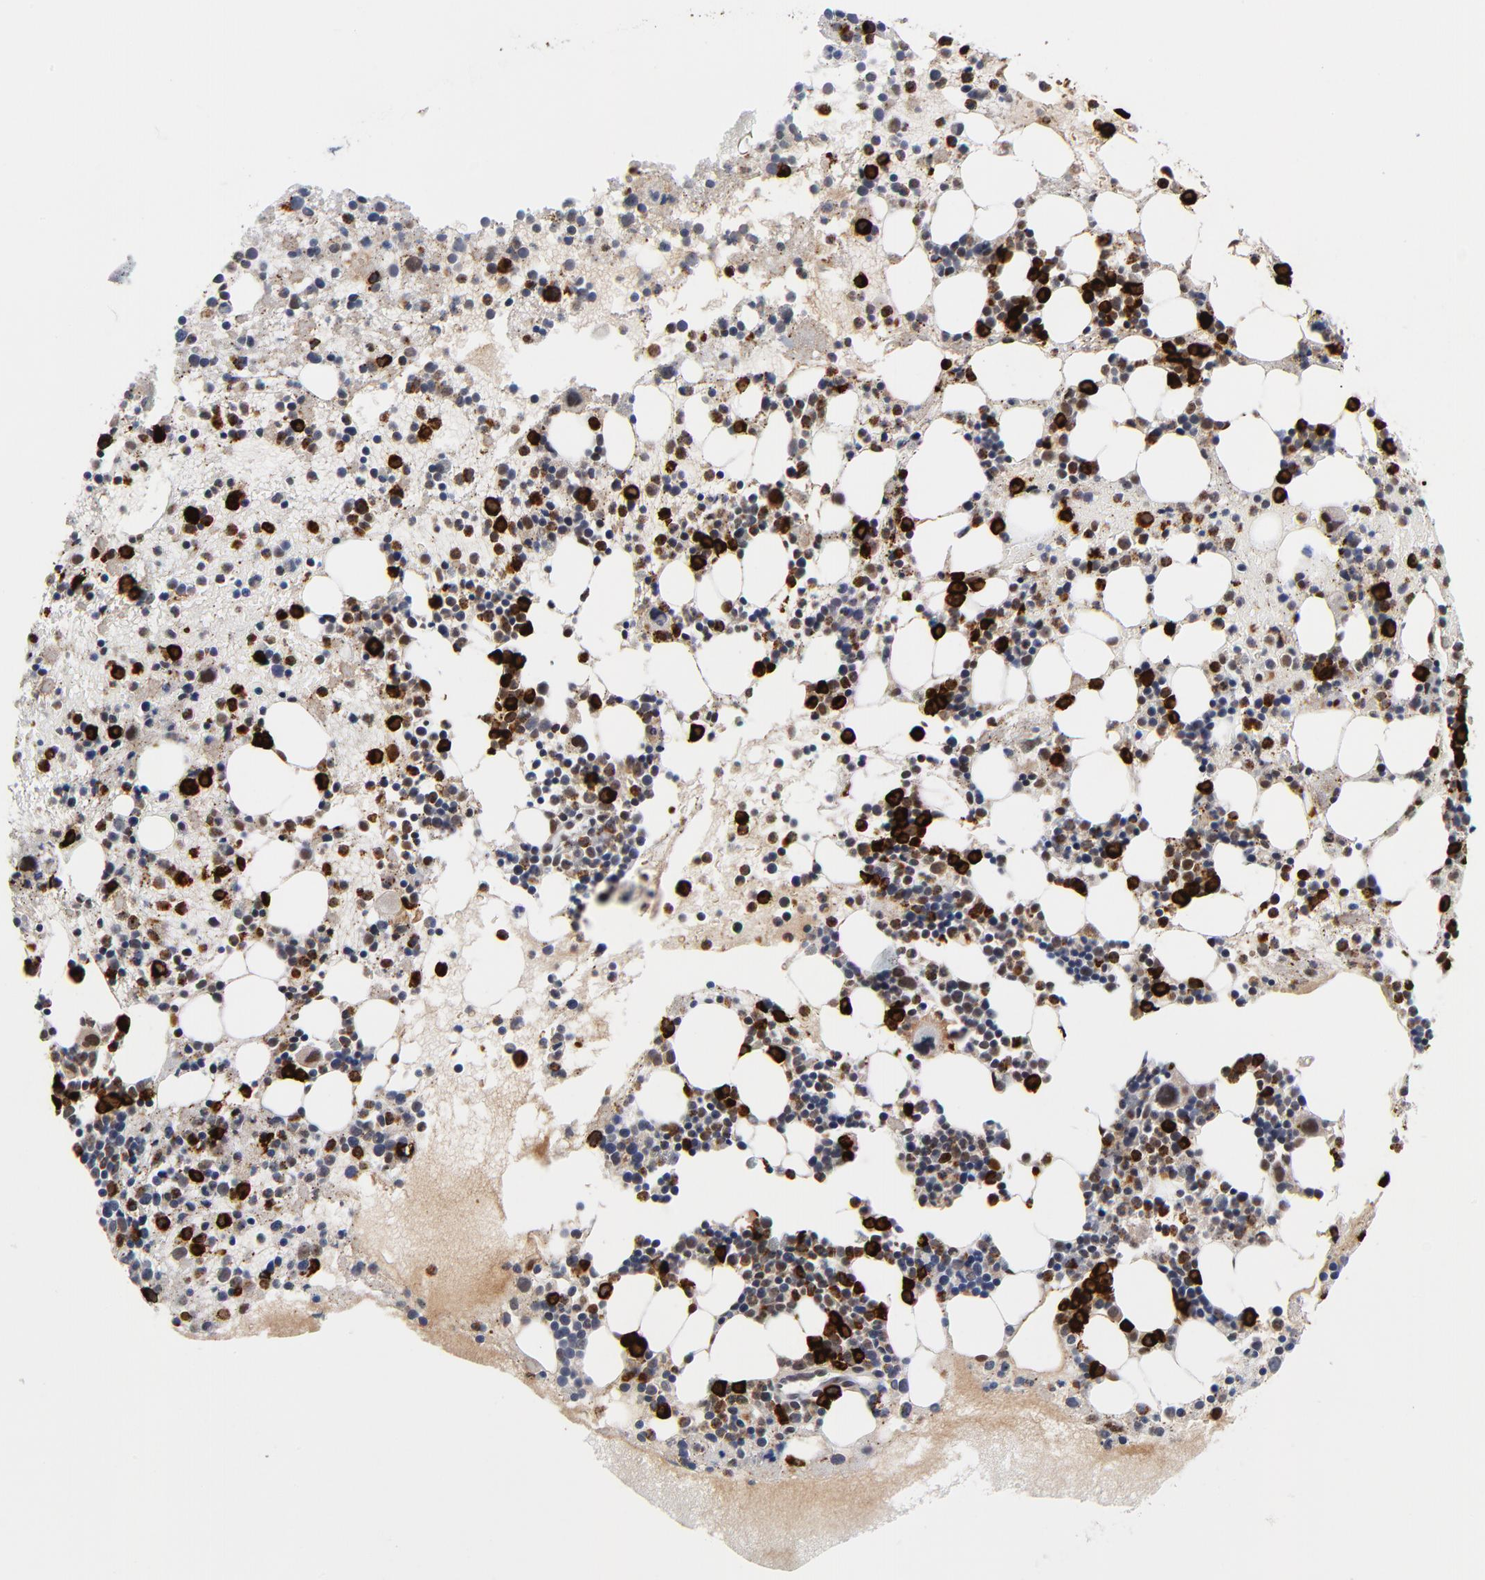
{"staining": {"intensity": "strong", "quantity": "25%-75%", "location": "nuclear"}, "tissue": "bone marrow", "cell_type": "Hematopoietic cells", "image_type": "normal", "snomed": [{"axis": "morphology", "description": "Normal tissue, NOS"}, {"axis": "topography", "description": "Bone marrow"}], "caption": "This is an image of immunohistochemistry staining of unremarkable bone marrow, which shows strong positivity in the nuclear of hematopoietic cells.", "gene": "ZNF419", "patient": {"sex": "male", "age": 15}}